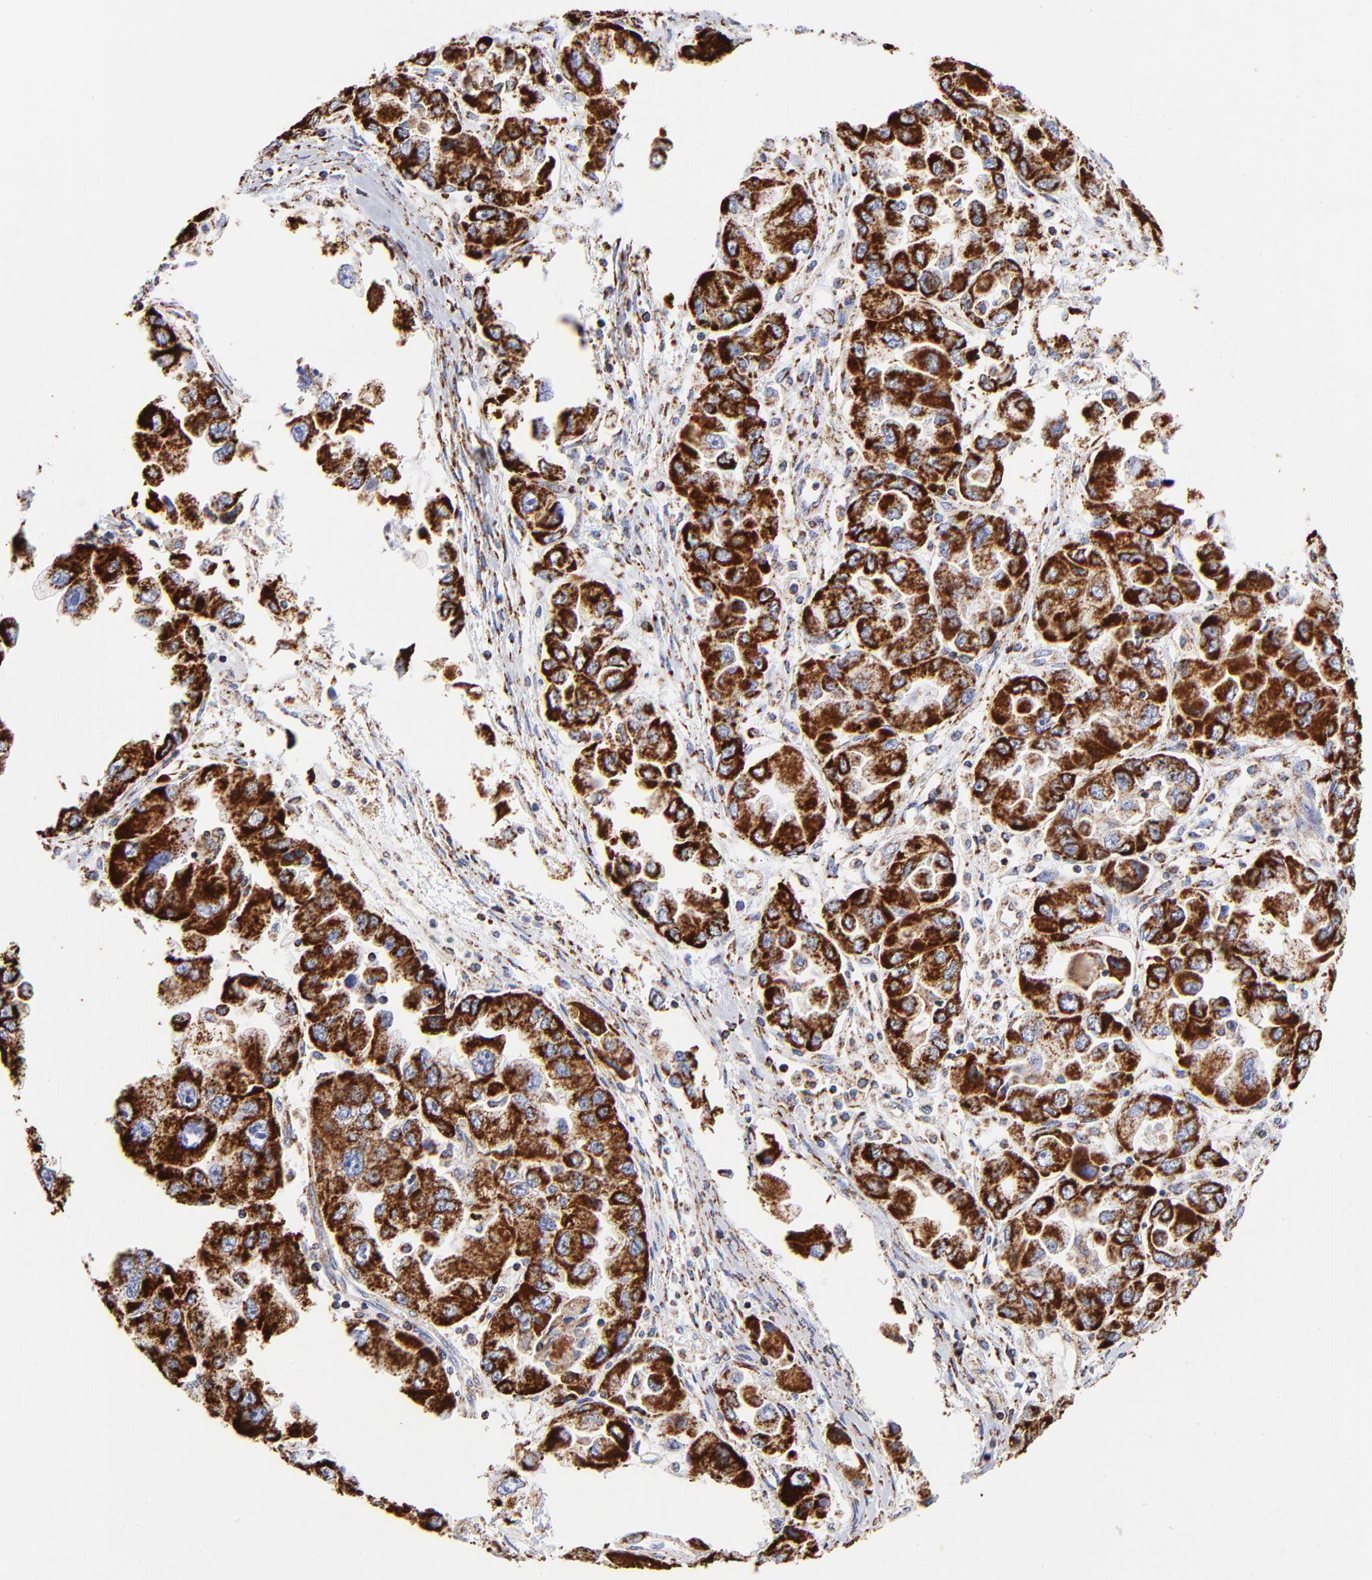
{"staining": {"intensity": "strong", "quantity": ">75%", "location": "cytoplasmic/membranous"}, "tissue": "ovarian cancer", "cell_type": "Tumor cells", "image_type": "cancer", "snomed": [{"axis": "morphology", "description": "Cystadenocarcinoma, serous, NOS"}, {"axis": "topography", "description": "Ovary"}], "caption": "High-power microscopy captured an IHC image of ovarian cancer (serous cystadenocarcinoma), revealing strong cytoplasmic/membranous expression in about >75% of tumor cells.", "gene": "PHB1", "patient": {"sex": "female", "age": 84}}